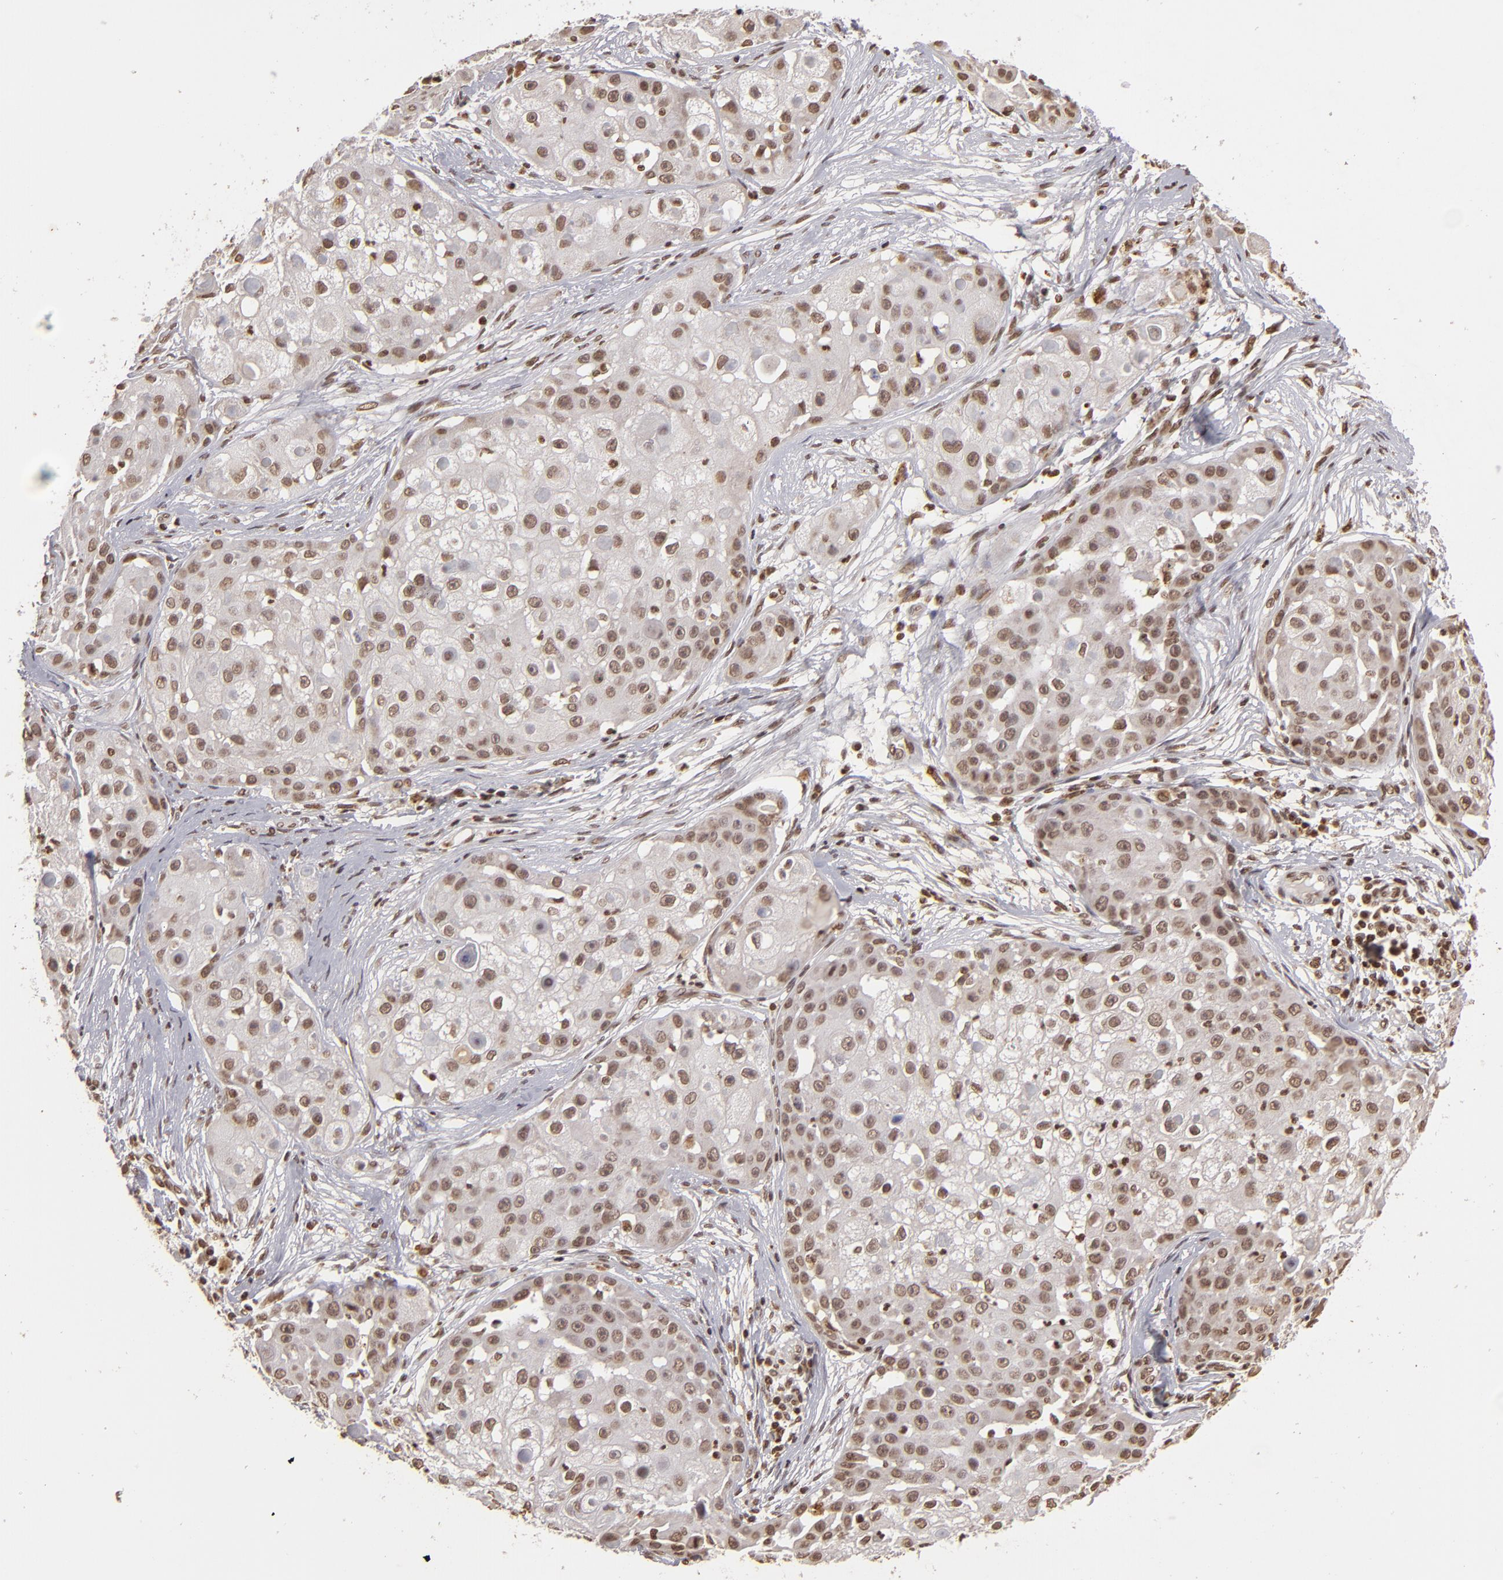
{"staining": {"intensity": "moderate", "quantity": "25%-75%", "location": "nuclear"}, "tissue": "skin cancer", "cell_type": "Tumor cells", "image_type": "cancer", "snomed": [{"axis": "morphology", "description": "Squamous cell carcinoma, NOS"}, {"axis": "topography", "description": "Skin"}], "caption": "An immunohistochemistry (IHC) micrograph of neoplastic tissue is shown. Protein staining in brown highlights moderate nuclear positivity in squamous cell carcinoma (skin) within tumor cells. Nuclei are stained in blue.", "gene": "CUL3", "patient": {"sex": "female", "age": 57}}